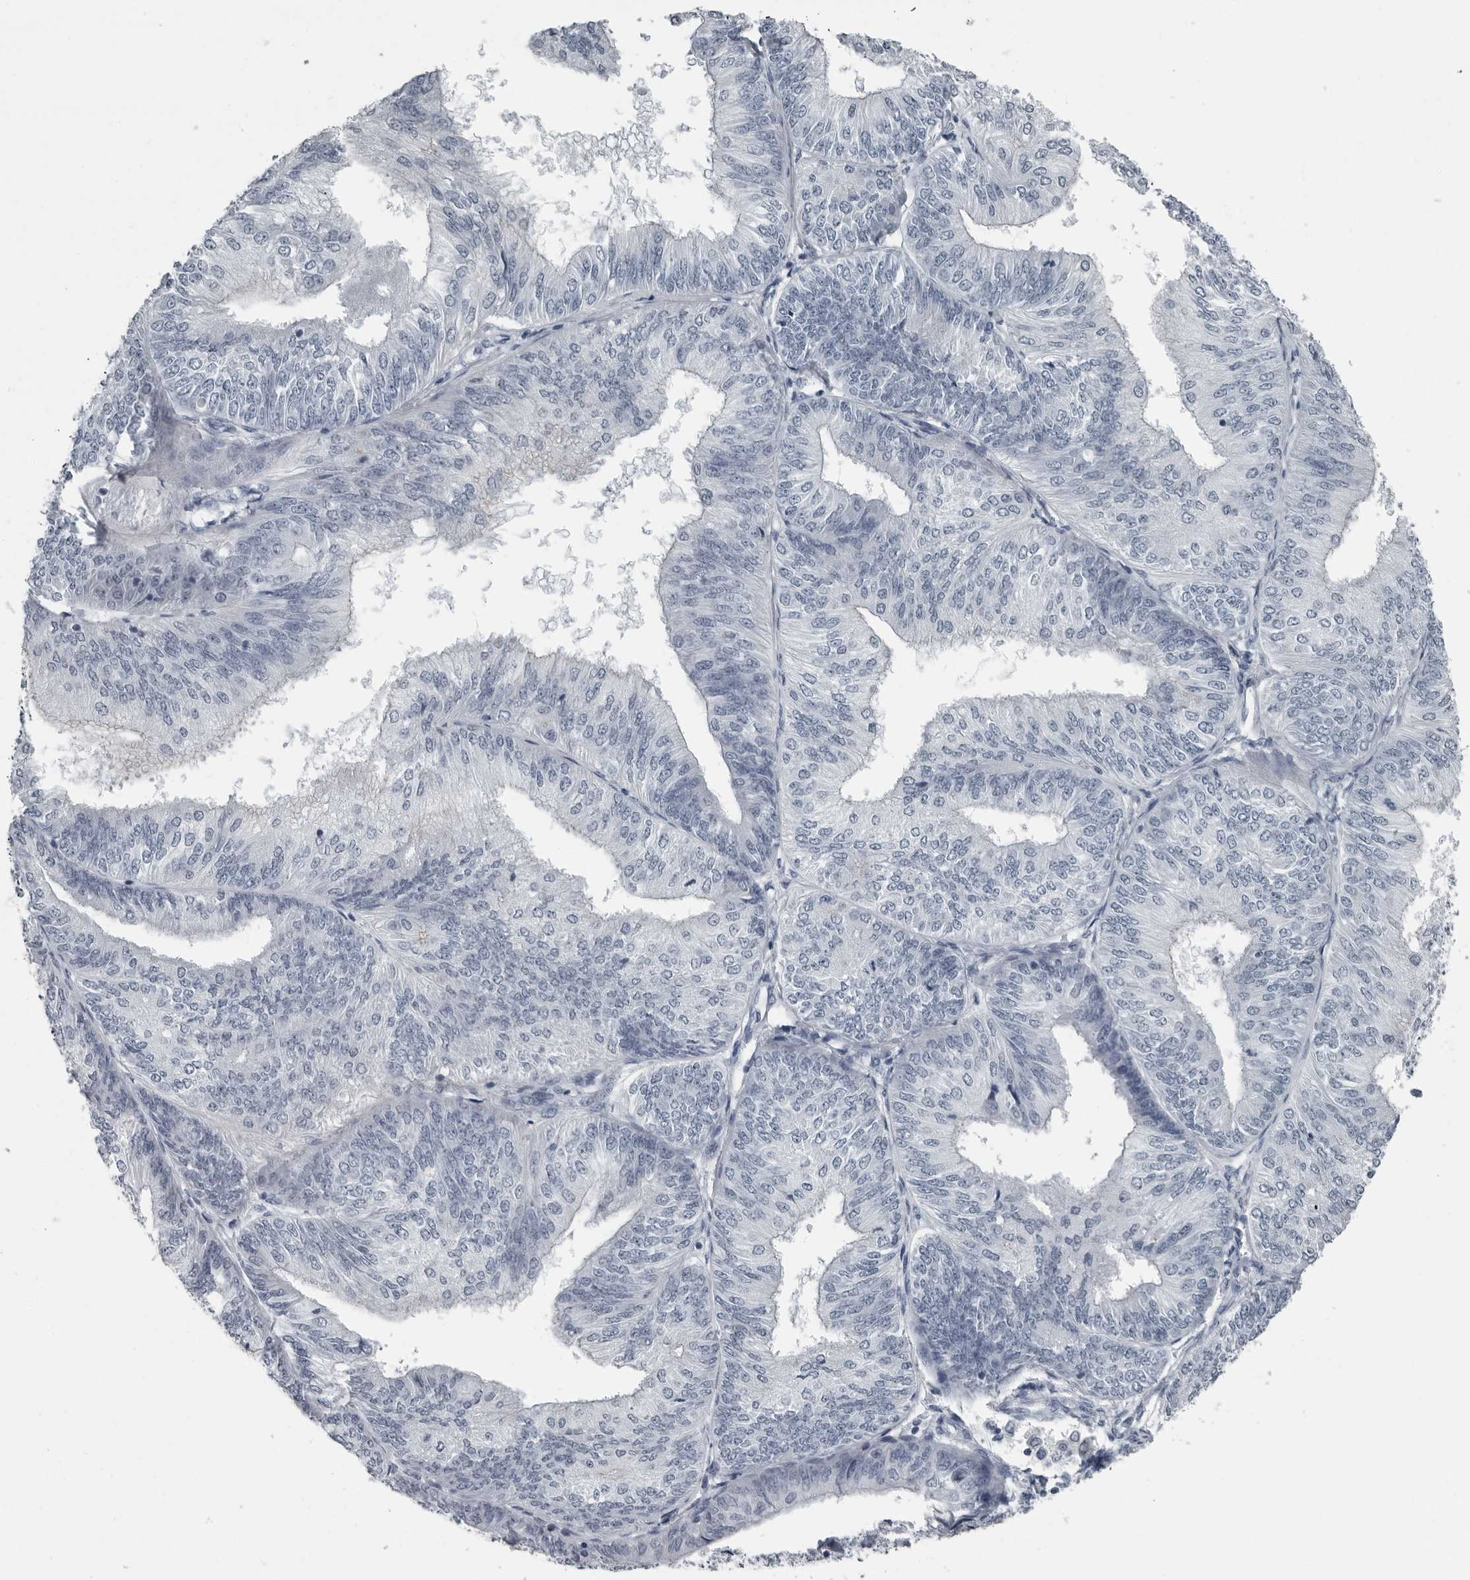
{"staining": {"intensity": "negative", "quantity": "none", "location": "none"}, "tissue": "endometrial cancer", "cell_type": "Tumor cells", "image_type": "cancer", "snomed": [{"axis": "morphology", "description": "Adenocarcinoma, NOS"}, {"axis": "topography", "description": "Endometrium"}], "caption": "Tumor cells are negative for protein expression in human endometrial cancer.", "gene": "PDCD11", "patient": {"sex": "female", "age": 58}}